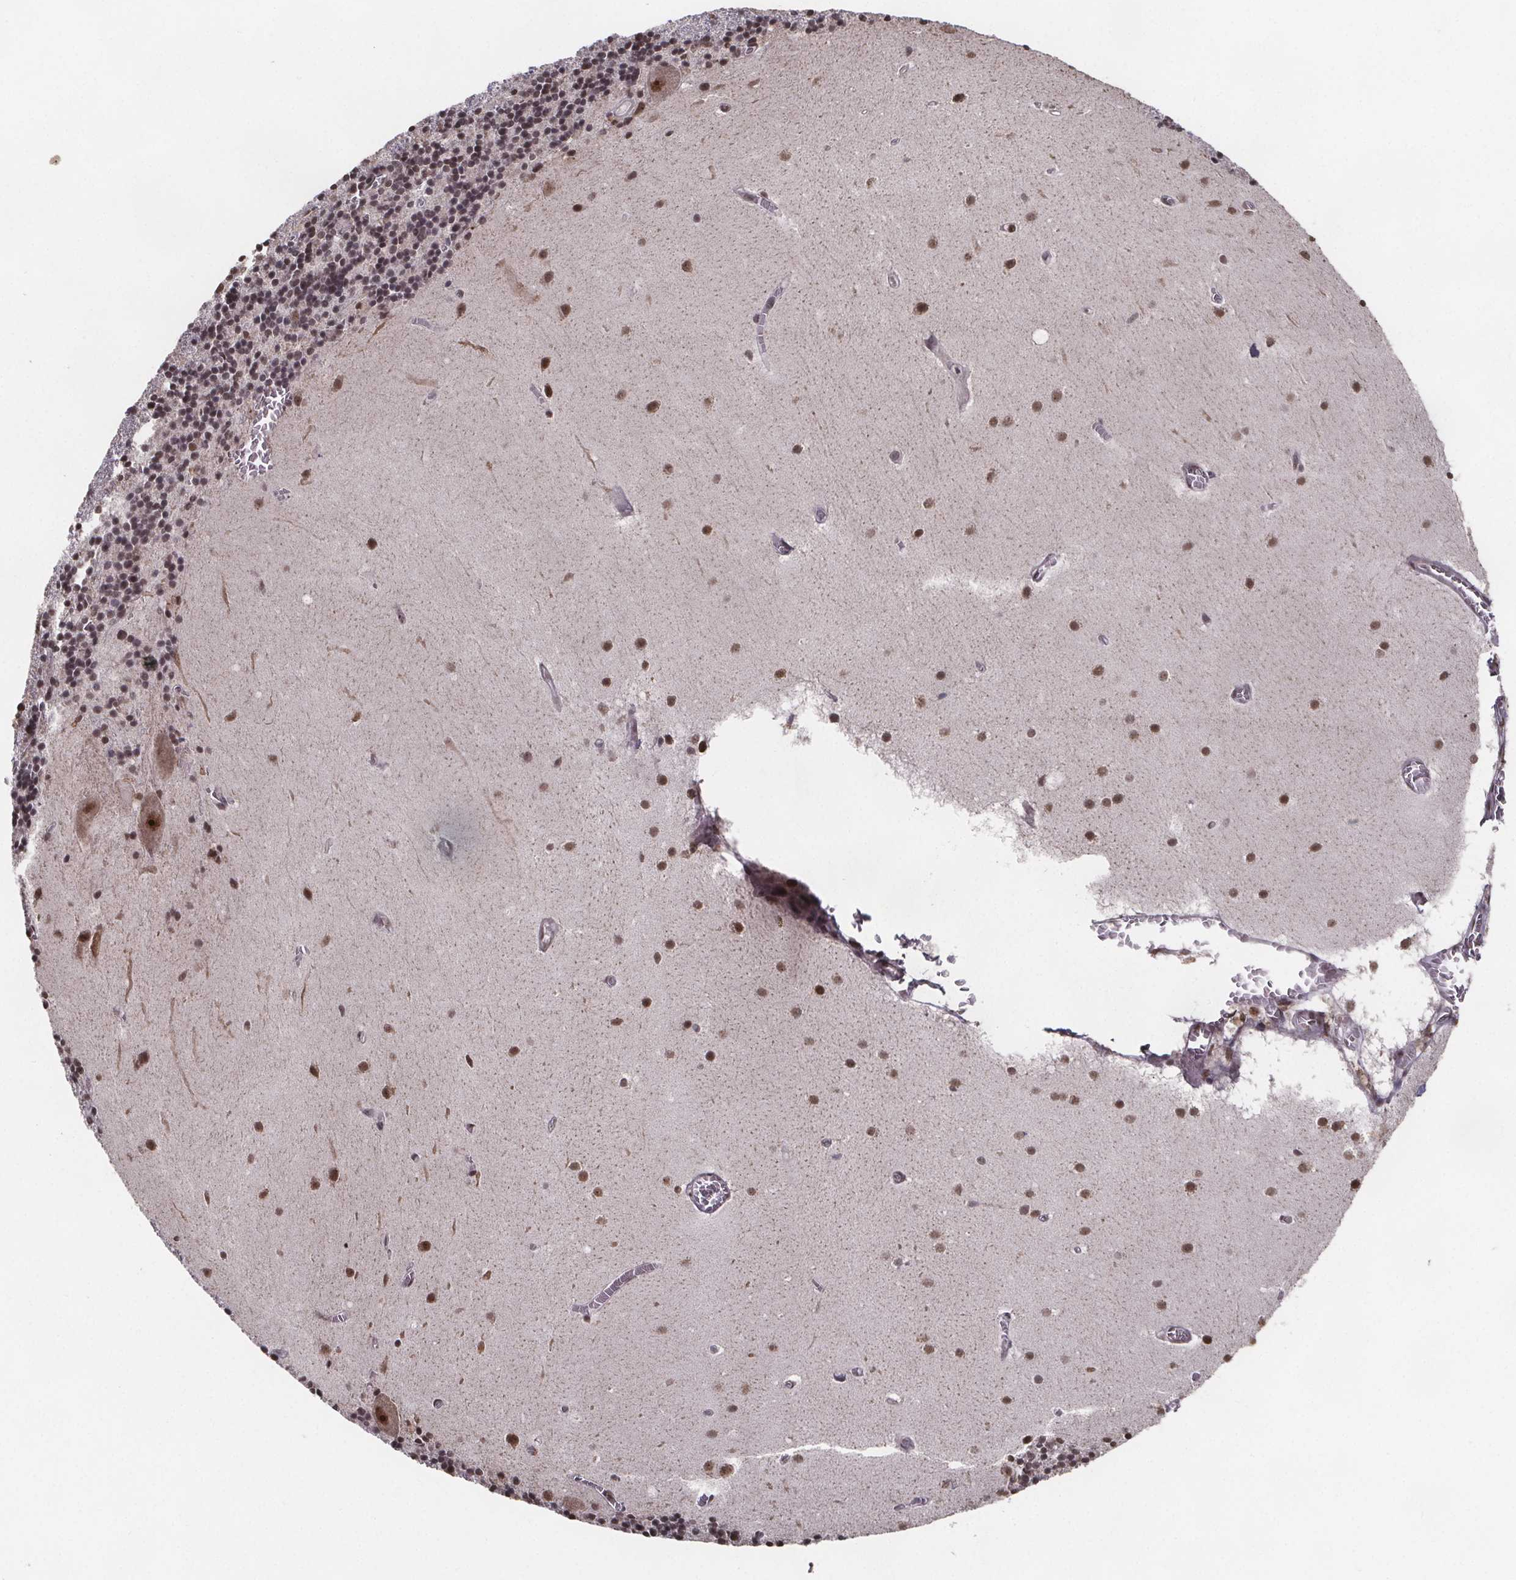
{"staining": {"intensity": "weak", "quantity": ">75%", "location": "nuclear"}, "tissue": "cerebellum", "cell_type": "Cells in granular layer", "image_type": "normal", "snomed": [{"axis": "morphology", "description": "Normal tissue, NOS"}, {"axis": "topography", "description": "Cerebellum"}], "caption": "A photomicrograph of cerebellum stained for a protein shows weak nuclear brown staining in cells in granular layer. The protein of interest is stained brown, and the nuclei are stained in blue (DAB IHC with brightfield microscopy, high magnification).", "gene": "U2SURP", "patient": {"sex": "male", "age": 70}}